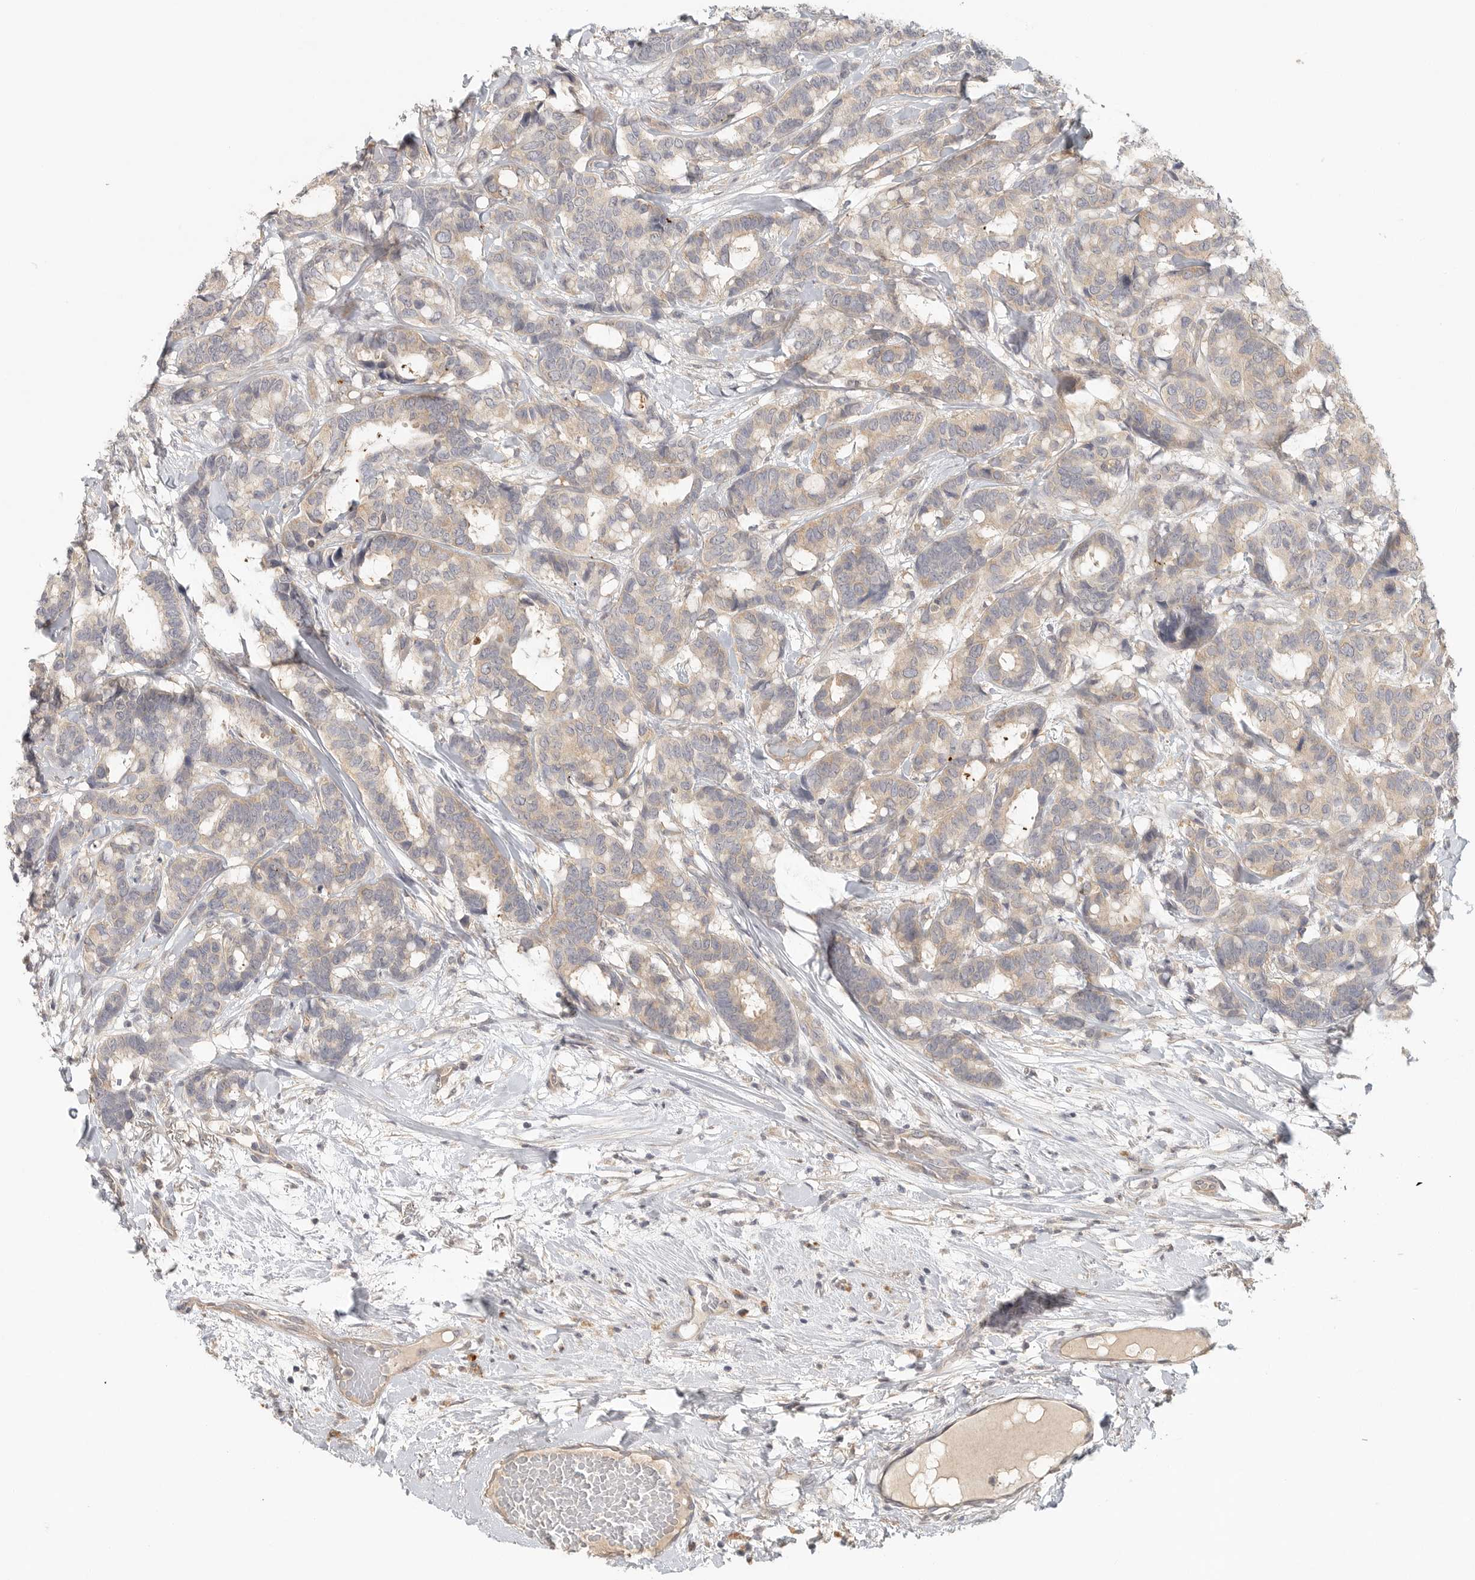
{"staining": {"intensity": "weak", "quantity": ">75%", "location": "cytoplasmic/membranous"}, "tissue": "breast cancer", "cell_type": "Tumor cells", "image_type": "cancer", "snomed": [{"axis": "morphology", "description": "Duct carcinoma"}, {"axis": "topography", "description": "Breast"}], "caption": "A low amount of weak cytoplasmic/membranous expression is seen in about >75% of tumor cells in breast infiltrating ductal carcinoma tissue.", "gene": "HDAC6", "patient": {"sex": "female", "age": 87}}